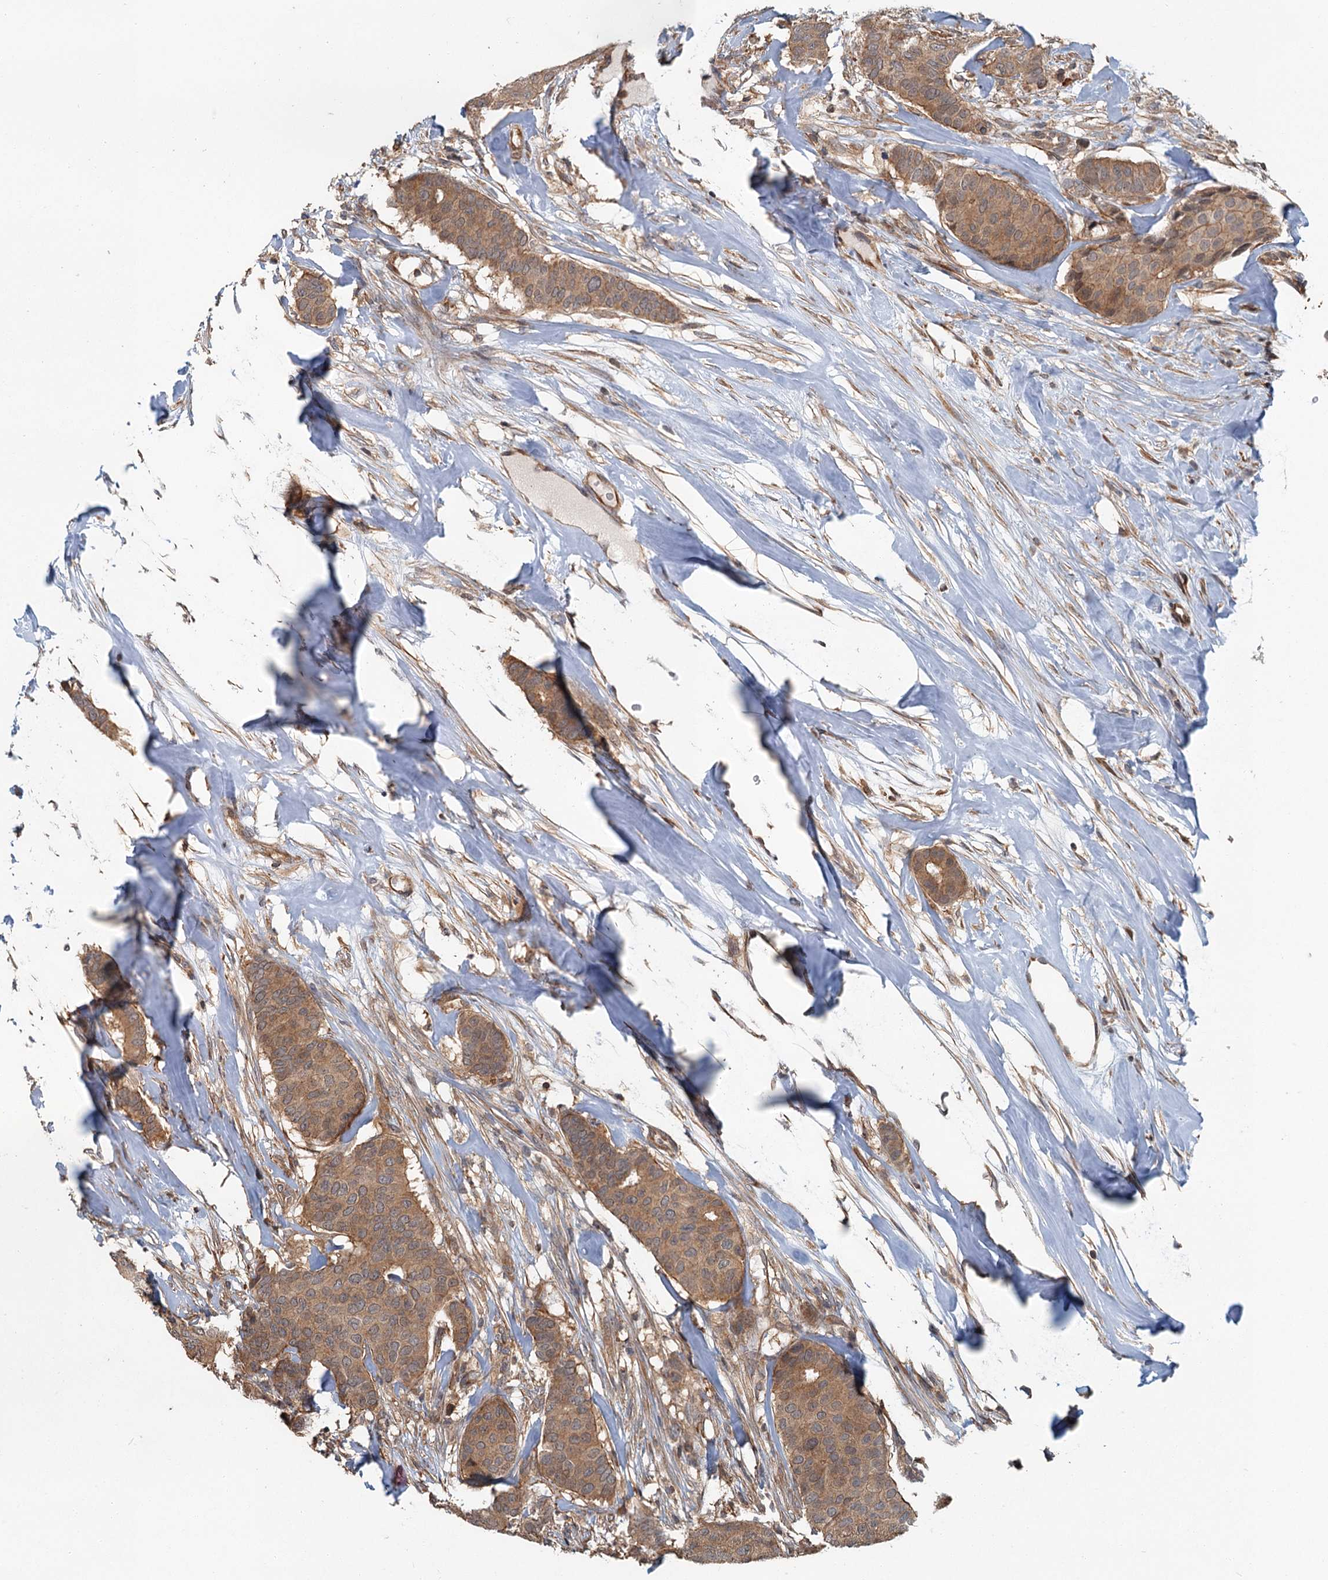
{"staining": {"intensity": "moderate", "quantity": ">75%", "location": "cytoplasmic/membranous"}, "tissue": "breast cancer", "cell_type": "Tumor cells", "image_type": "cancer", "snomed": [{"axis": "morphology", "description": "Duct carcinoma"}, {"axis": "topography", "description": "Breast"}], "caption": "Immunohistochemical staining of human breast cancer (invasive ductal carcinoma) displays moderate cytoplasmic/membranous protein expression in about >75% of tumor cells.", "gene": "ZNF527", "patient": {"sex": "female", "age": 75}}